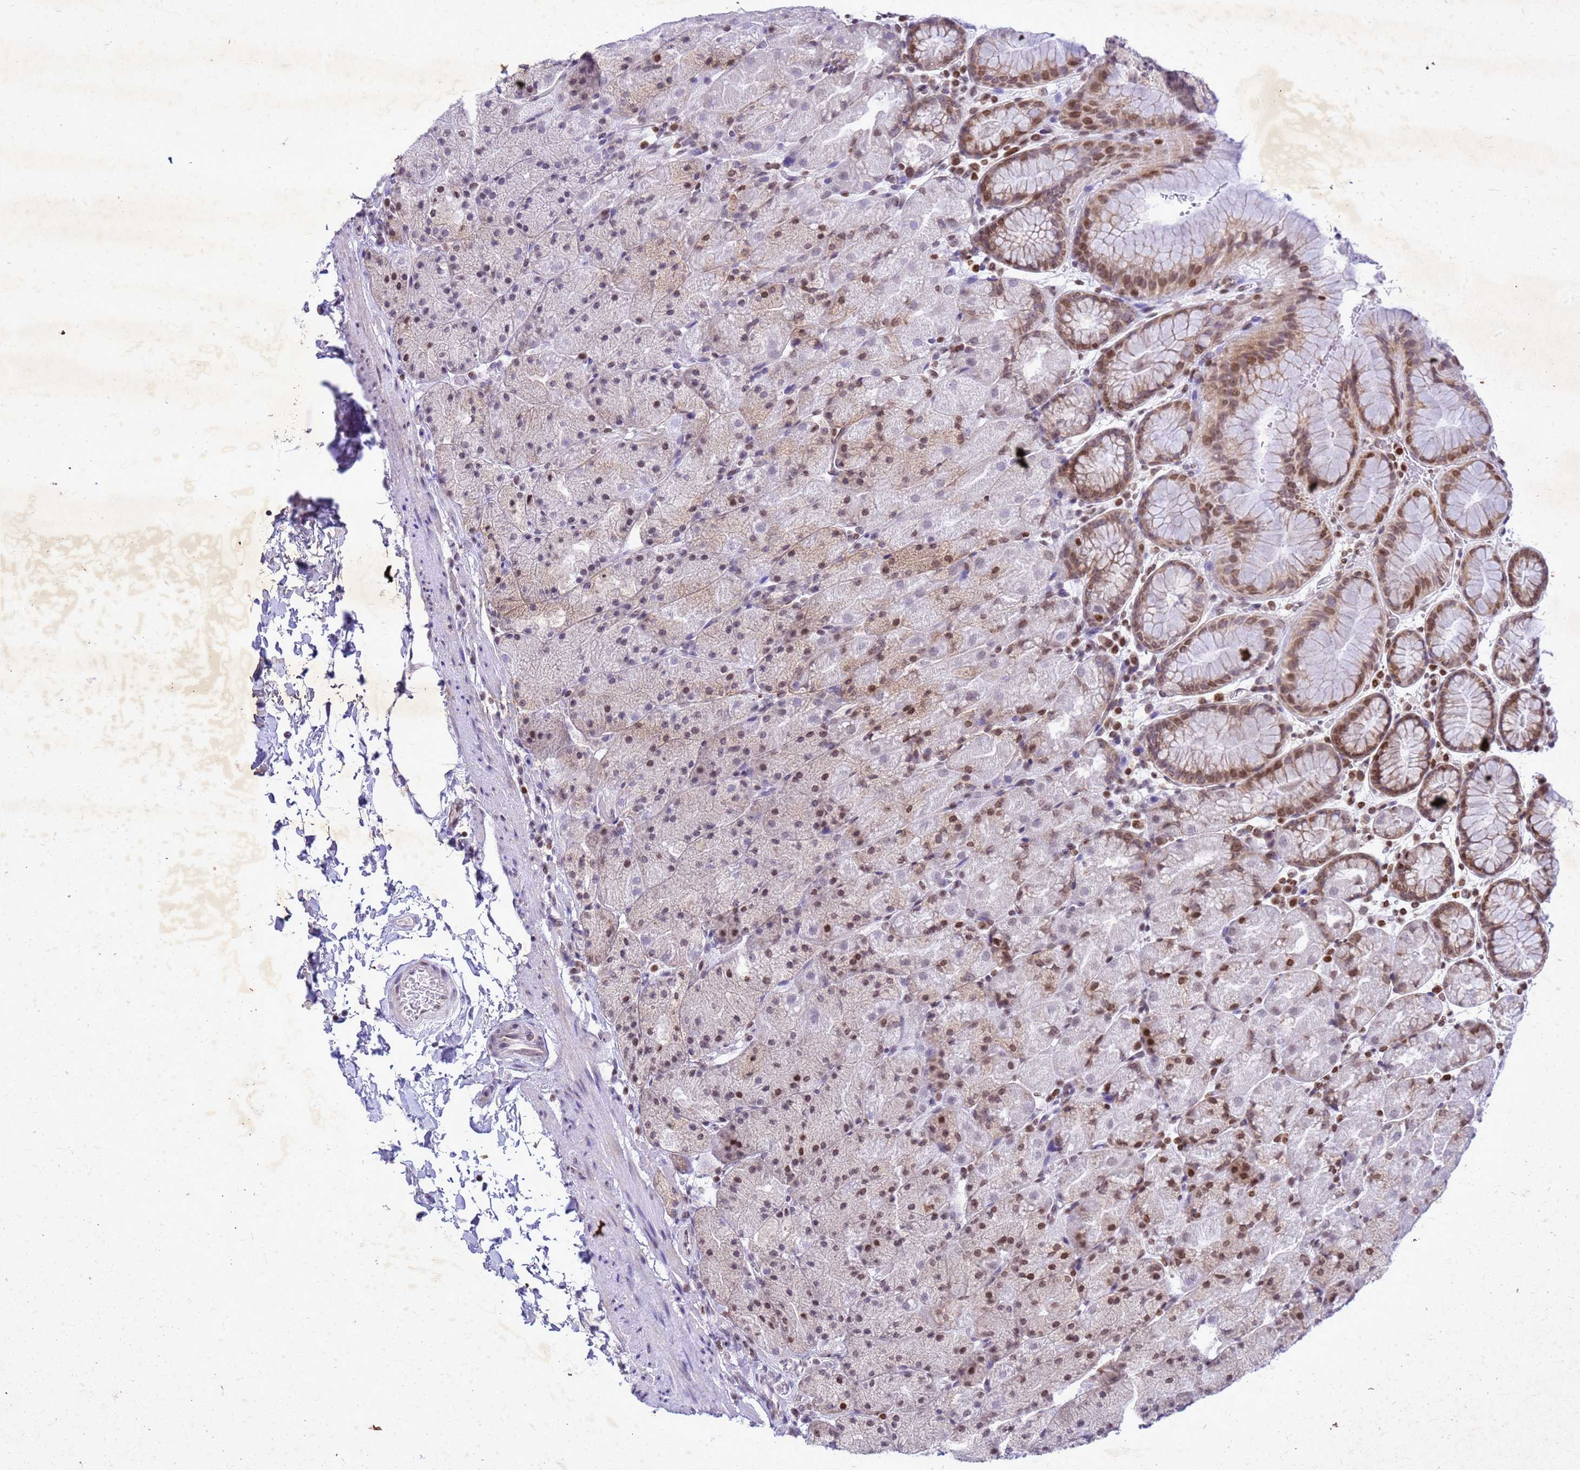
{"staining": {"intensity": "moderate", "quantity": "25%-75%", "location": "cytoplasmic/membranous,nuclear"}, "tissue": "stomach", "cell_type": "Glandular cells", "image_type": "normal", "snomed": [{"axis": "morphology", "description": "Normal tissue, NOS"}, {"axis": "topography", "description": "Stomach, upper"}, {"axis": "topography", "description": "Stomach, lower"}], "caption": "The photomicrograph demonstrates immunohistochemical staining of unremarkable stomach. There is moderate cytoplasmic/membranous,nuclear staining is seen in approximately 25%-75% of glandular cells.", "gene": "COPS9", "patient": {"sex": "male", "age": 67}}